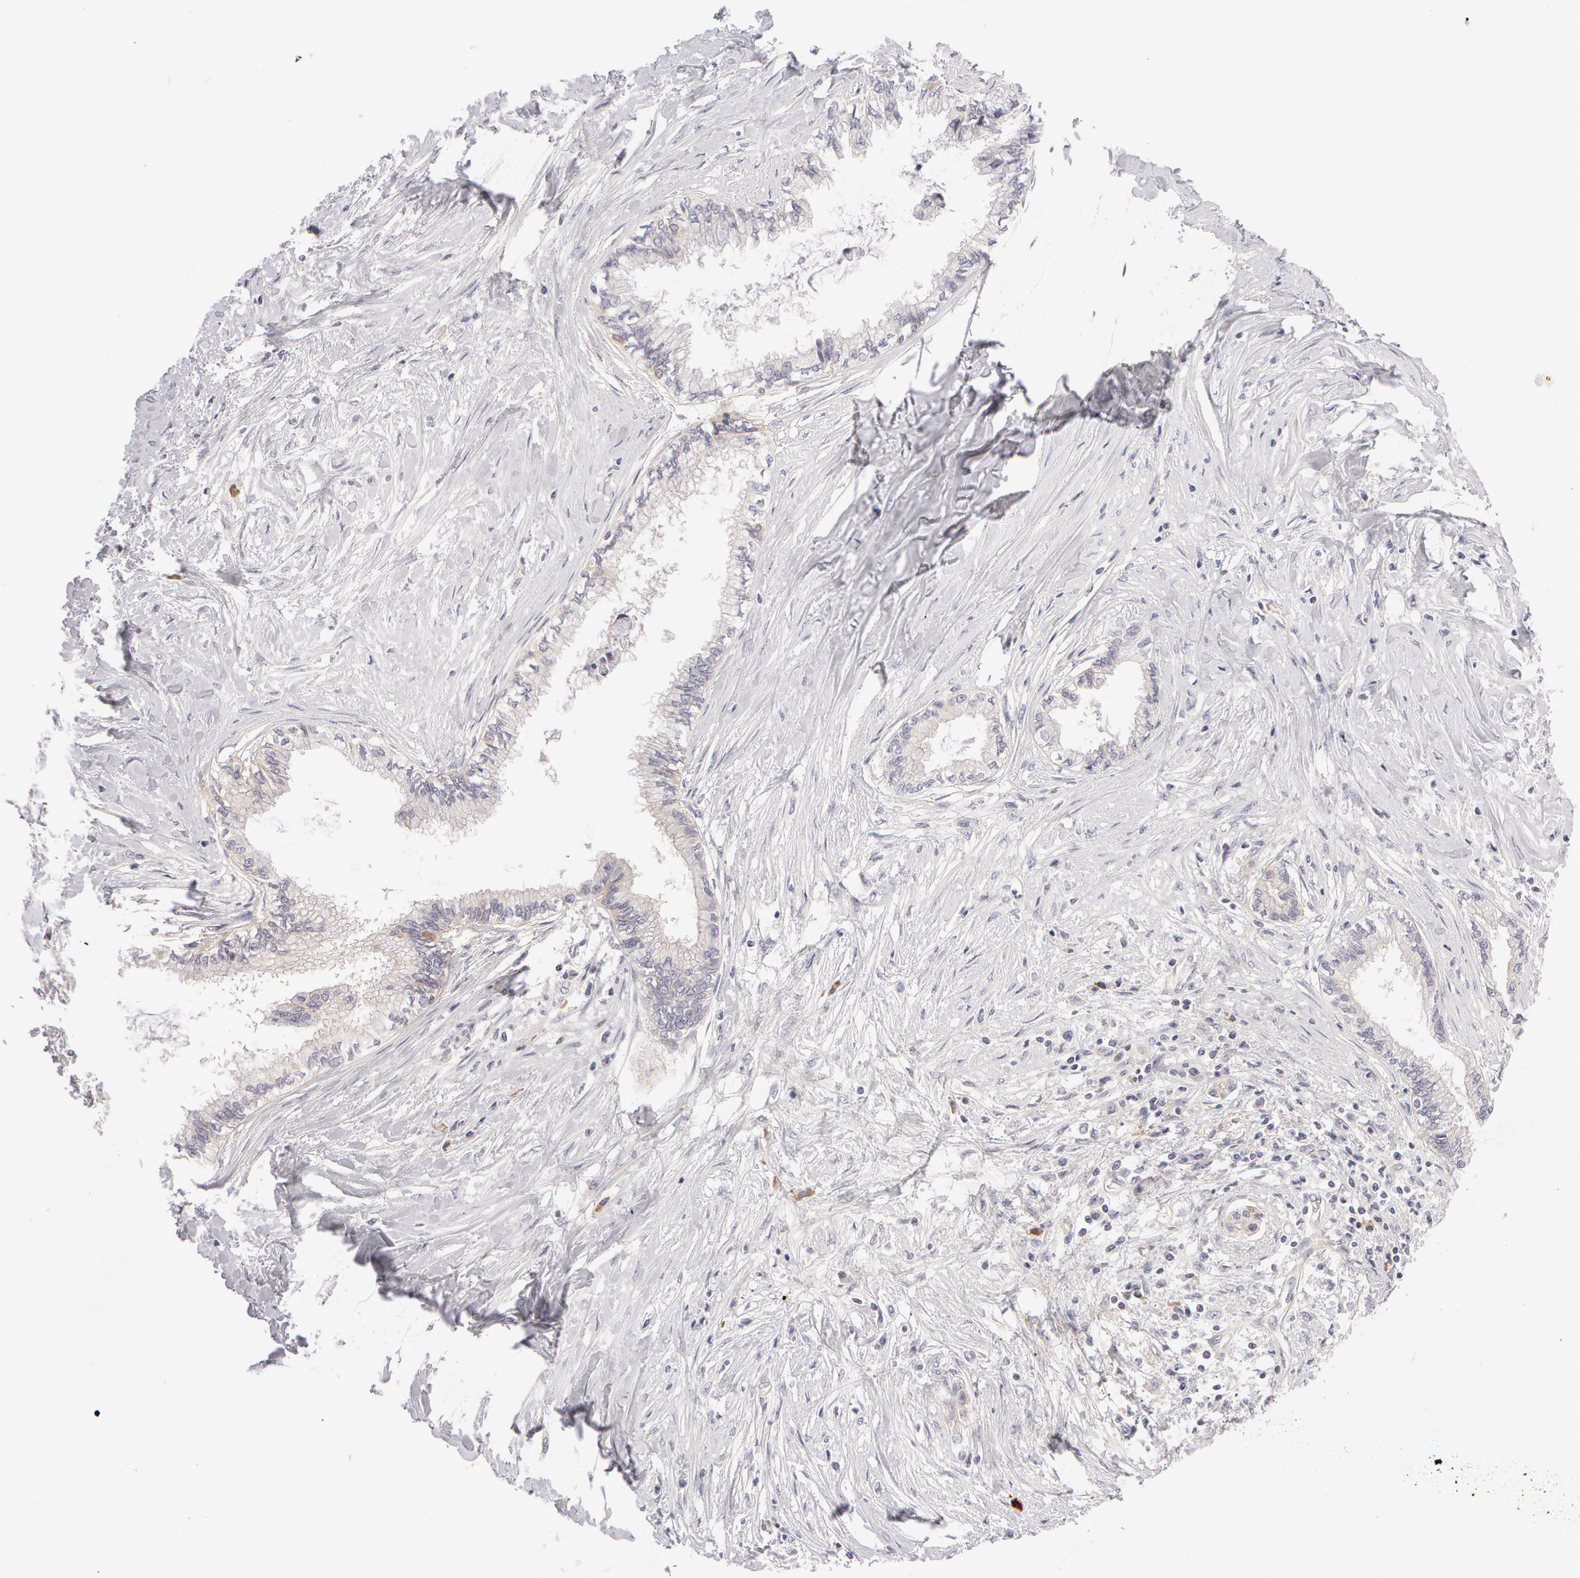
{"staining": {"intensity": "negative", "quantity": "none", "location": "none"}, "tissue": "pancreatic cancer", "cell_type": "Tumor cells", "image_type": "cancer", "snomed": [{"axis": "morphology", "description": "Adenocarcinoma, NOS"}, {"axis": "topography", "description": "Pancreas"}], "caption": "Tumor cells are negative for brown protein staining in pancreatic cancer (adenocarcinoma).", "gene": "ABCB1", "patient": {"sex": "female", "age": 64}}